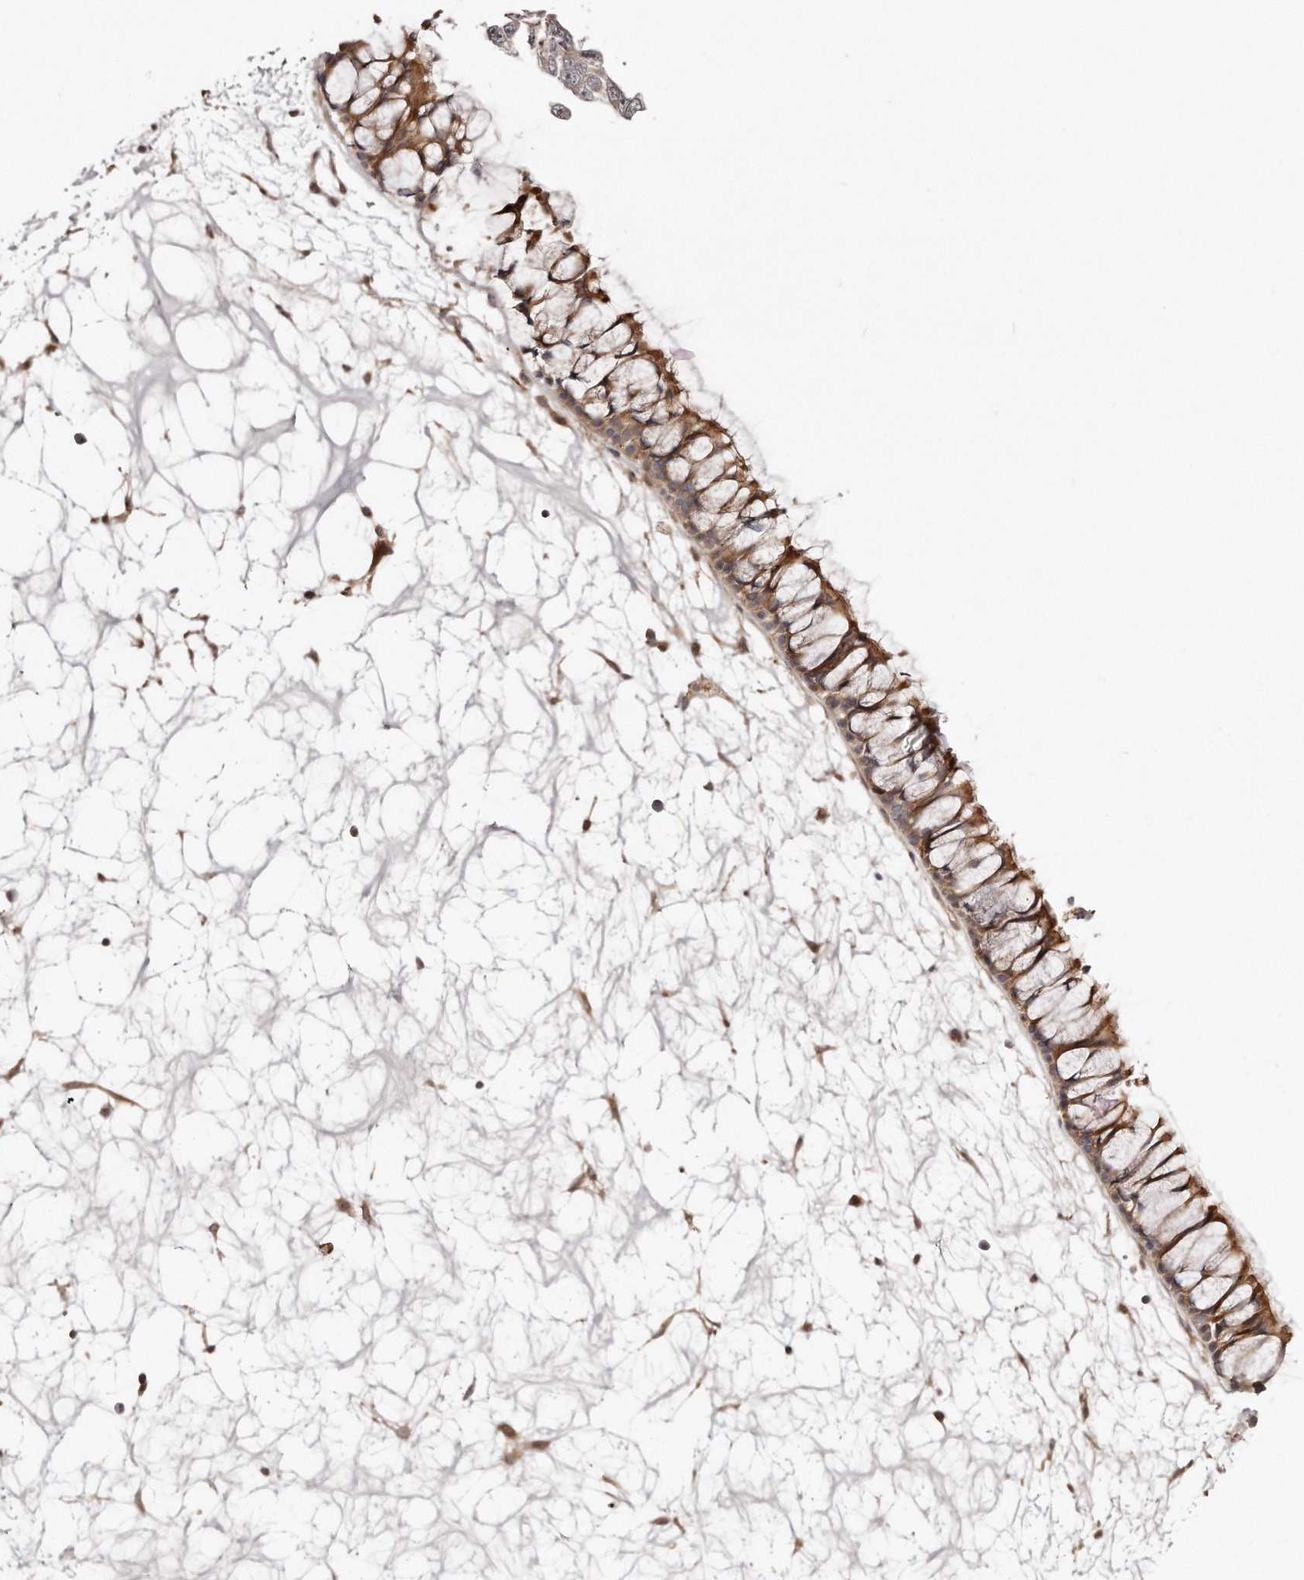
{"staining": {"intensity": "moderate", "quantity": ">75%", "location": "cytoplasmic/membranous"}, "tissue": "nasopharynx", "cell_type": "Respiratory epithelial cells", "image_type": "normal", "snomed": [{"axis": "morphology", "description": "Normal tissue, NOS"}, {"axis": "topography", "description": "Nasopharynx"}], "caption": "The histopathology image demonstrates staining of unremarkable nasopharynx, revealing moderate cytoplasmic/membranous protein expression (brown color) within respiratory epithelial cells. The staining was performed using DAB, with brown indicating positive protein expression. Nuclei are stained blue with hematoxylin.", "gene": "GBP4", "patient": {"sex": "male", "age": 64}}